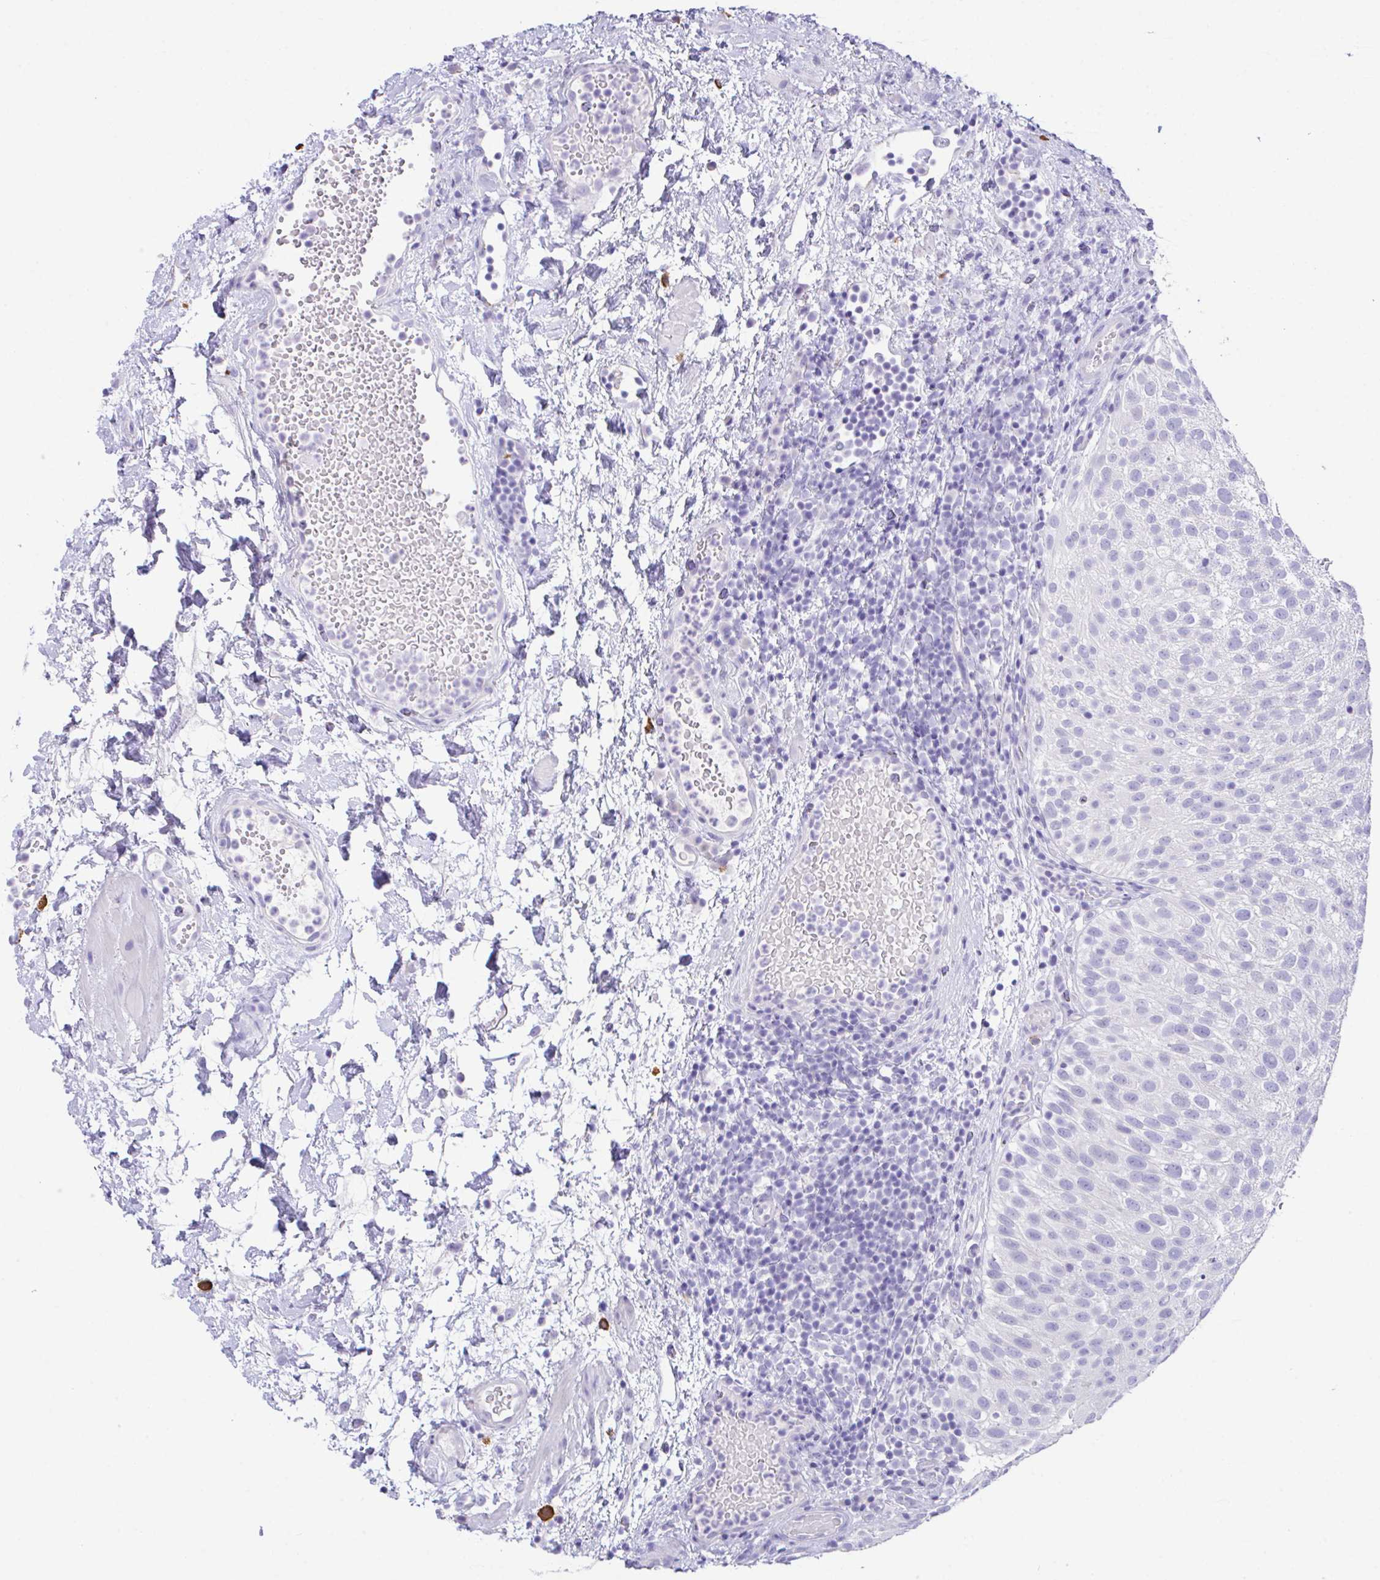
{"staining": {"intensity": "negative", "quantity": "none", "location": "none"}, "tissue": "urothelial cancer", "cell_type": "Tumor cells", "image_type": "cancer", "snomed": [{"axis": "morphology", "description": "Urothelial carcinoma, Low grade"}, {"axis": "topography", "description": "Urinary bladder"}], "caption": "Tumor cells show no significant positivity in urothelial carcinoma (low-grade).", "gene": "HACD4", "patient": {"sex": "male", "age": 78}}